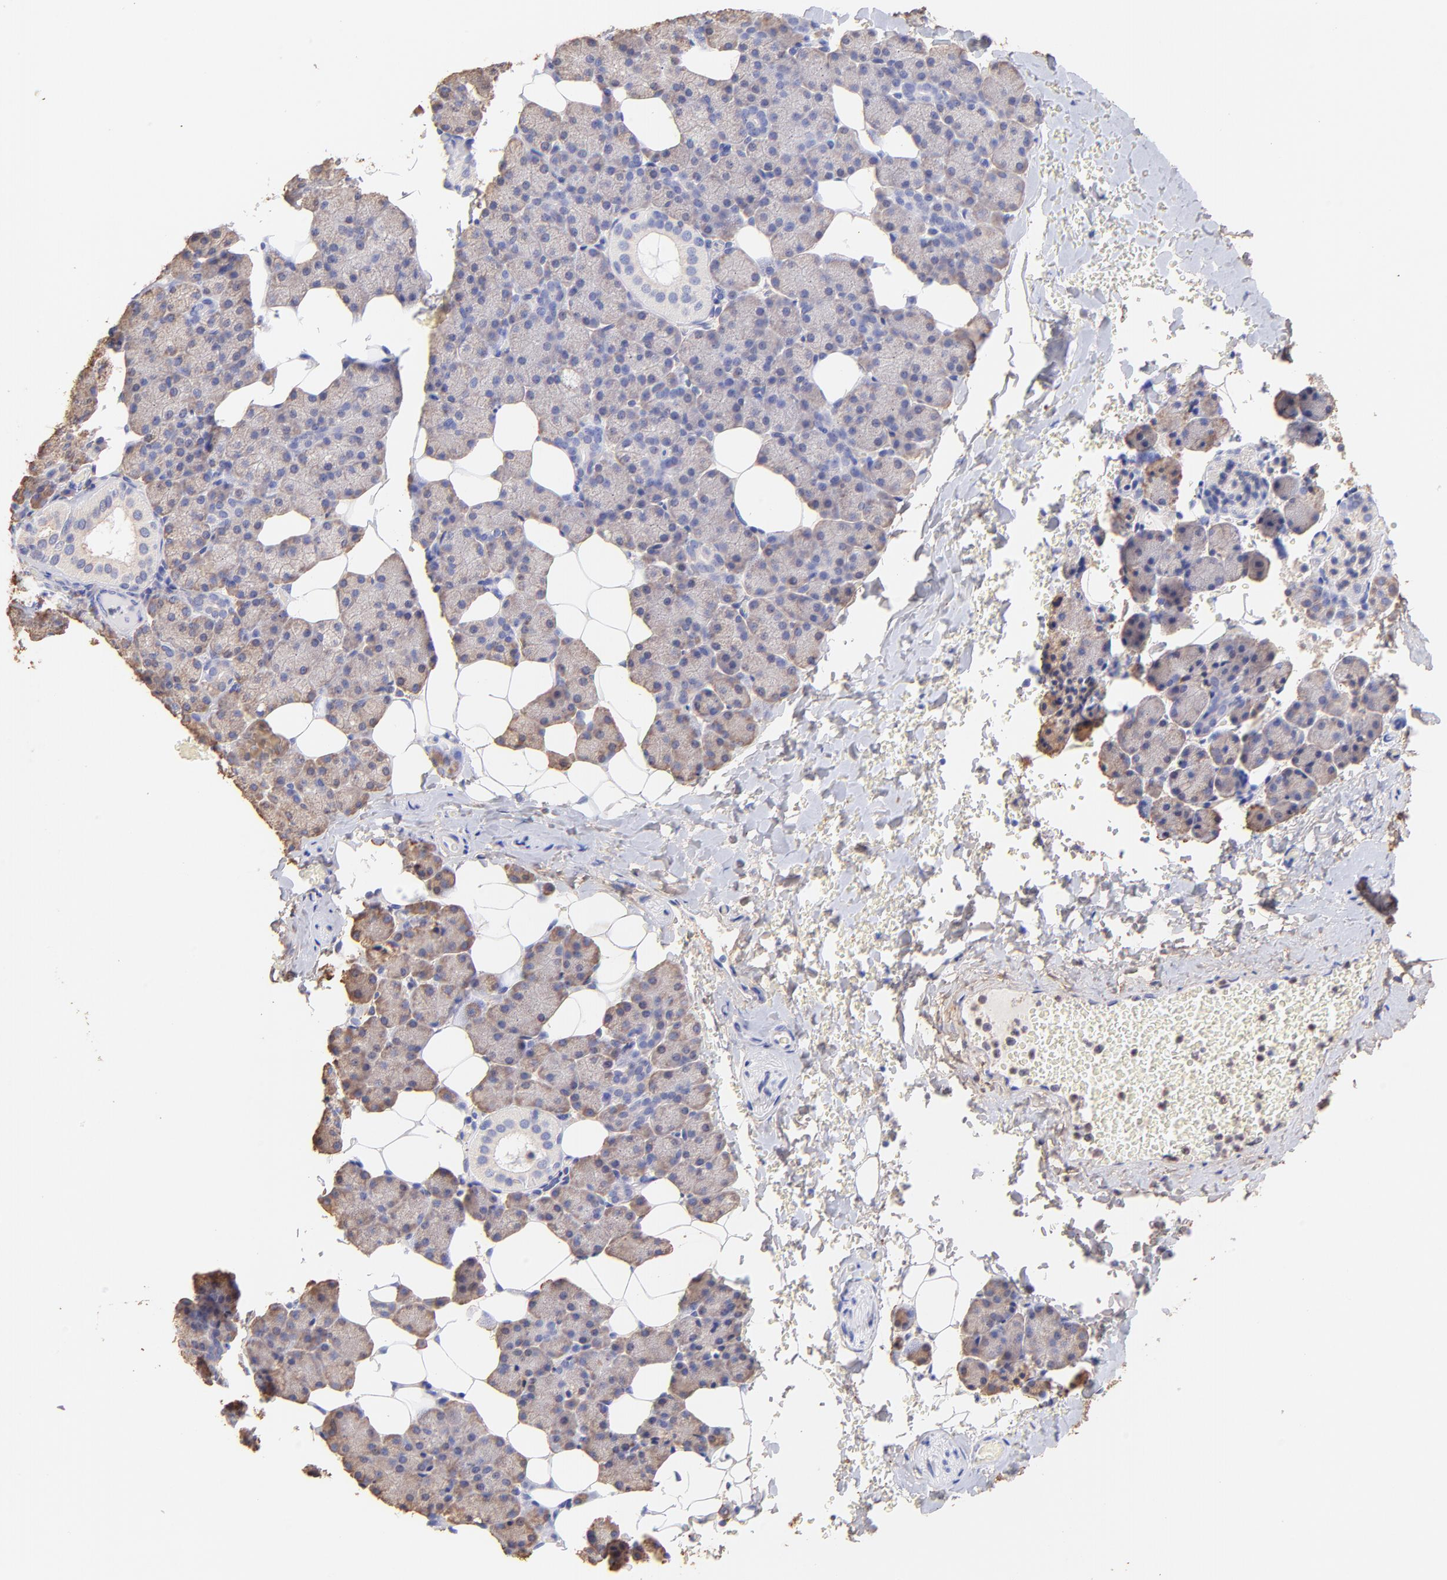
{"staining": {"intensity": "moderate", "quantity": "25%-75%", "location": "cytoplasmic/membranous"}, "tissue": "salivary gland", "cell_type": "Glandular cells", "image_type": "normal", "snomed": [{"axis": "morphology", "description": "Normal tissue, NOS"}, {"axis": "topography", "description": "Lymph node"}, {"axis": "topography", "description": "Salivary gland"}], "caption": "Protein expression analysis of unremarkable salivary gland shows moderate cytoplasmic/membranous staining in about 25%-75% of glandular cells.", "gene": "BGN", "patient": {"sex": "male", "age": 8}}